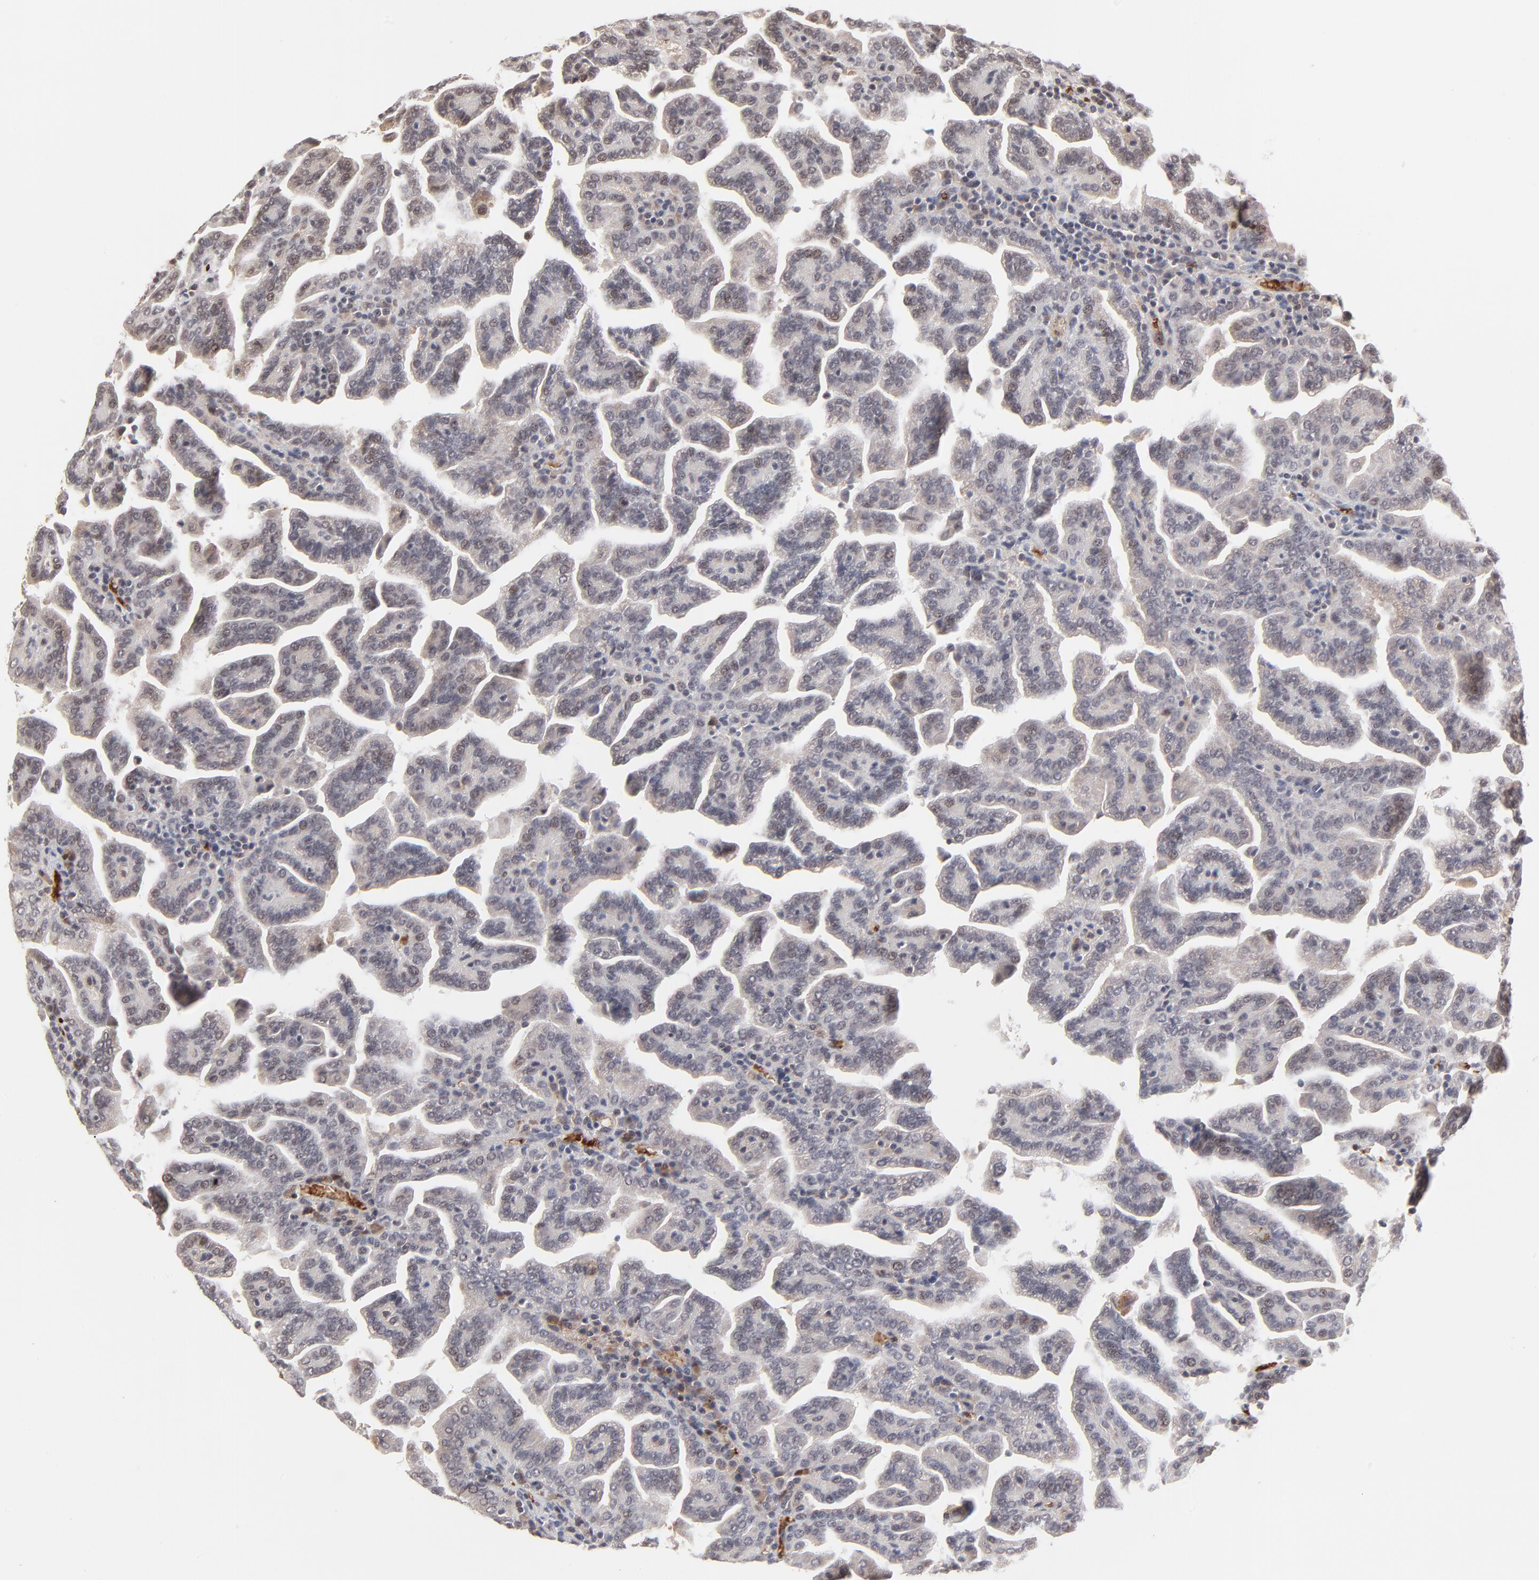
{"staining": {"intensity": "weak", "quantity": "25%-75%", "location": "cytoplasmic/membranous"}, "tissue": "renal cancer", "cell_type": "Tumor cells", "image_type": "cancer", "snomed": [{"axis": "morphology", "description": "Adenocarcinoma, NOS"}, {"axis": "topography", "description": "Kidney"}], "caption": "This photomicrograph demonstrates immunohistochemistry staining of renal cancer (adenocarcinoma), with low weak cytoplasmic/membranous positivity in about 25%-75% of tumor cells.", "gene": "CASP10", "patient": {"sex": "male", "age": 61}}